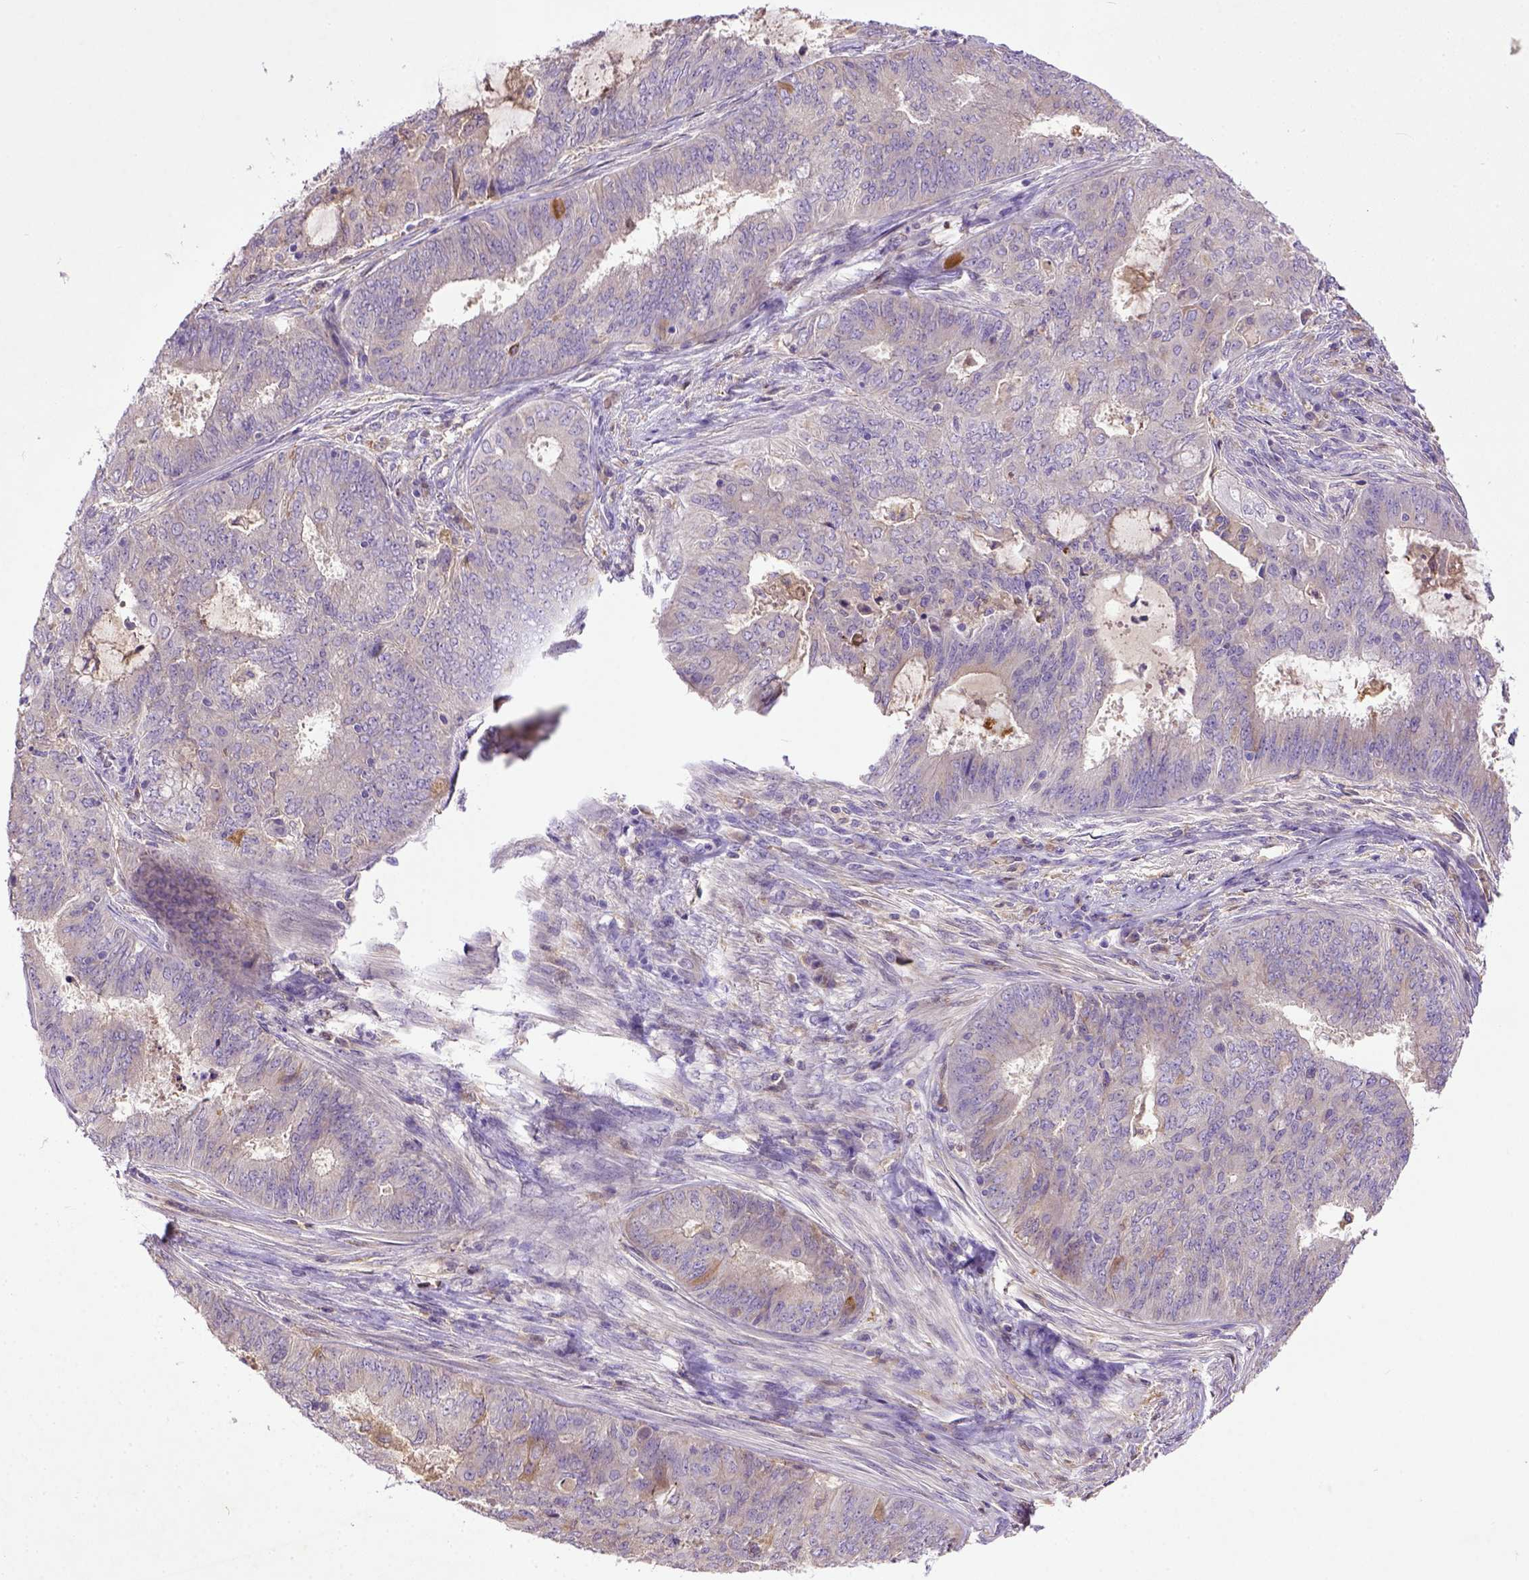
{"staining": {"intensity": "moderate", "quantity": "<25%", "location": "cytoplasmic/membranous"}, "tissue": "endometrial cancer", "cell_type": "Tumor cells", "image_type": "cancer", "snomed": [{"axis": "morphology", "description": "Adenocarcinoma, NOS"}, {"axis": "topography", "description": "Endometrium"}], "caption": "Endometrial adenocarcinoma stained with a brown dye reveals moderate cytoplasmic/membranous positive staining in about <25% of tumor cells.", "gene": "DEPDC1B", "patient": {"sex": "female", "age": 62}}